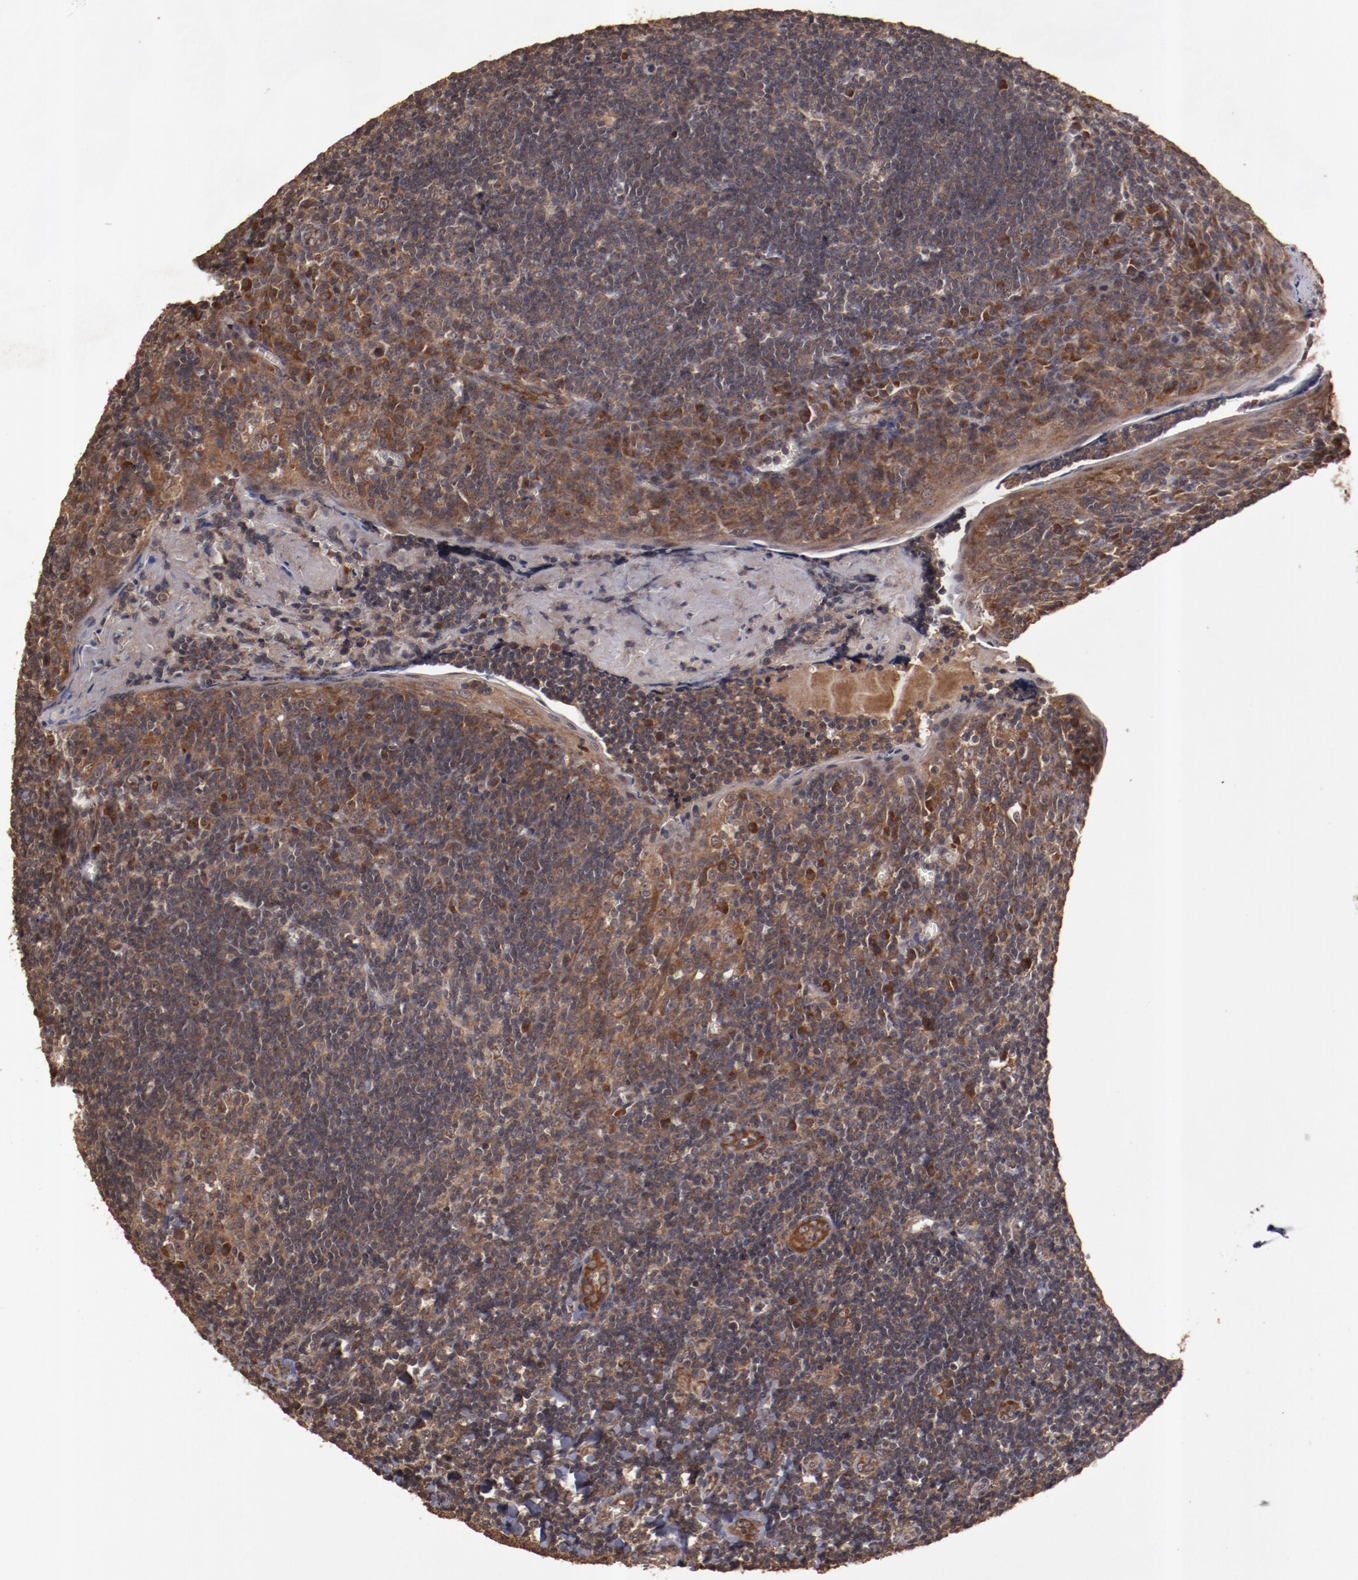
{"staining": {"intensity": "strong", "quantity": ">75%", "location": "cytoplasmic/membranous"}, "tissue": "tonsil", "cell_type": "Germinal center cells", "image_type": "normal", "snomed": [{"axis": "morphology", "description": "Normal tissue, NOS"}, {"axis": "topography", "description": "Tonsil"}], "caption": "This image displays immunohistochemistry (IHC) staining of unremarkable human tonsil, with high strong cytoplasmic/membranous positivity in approximately >75% of germinal center cells.", "gene": "TXNDC16", "patient": {"sex": "male", "age": 20}}